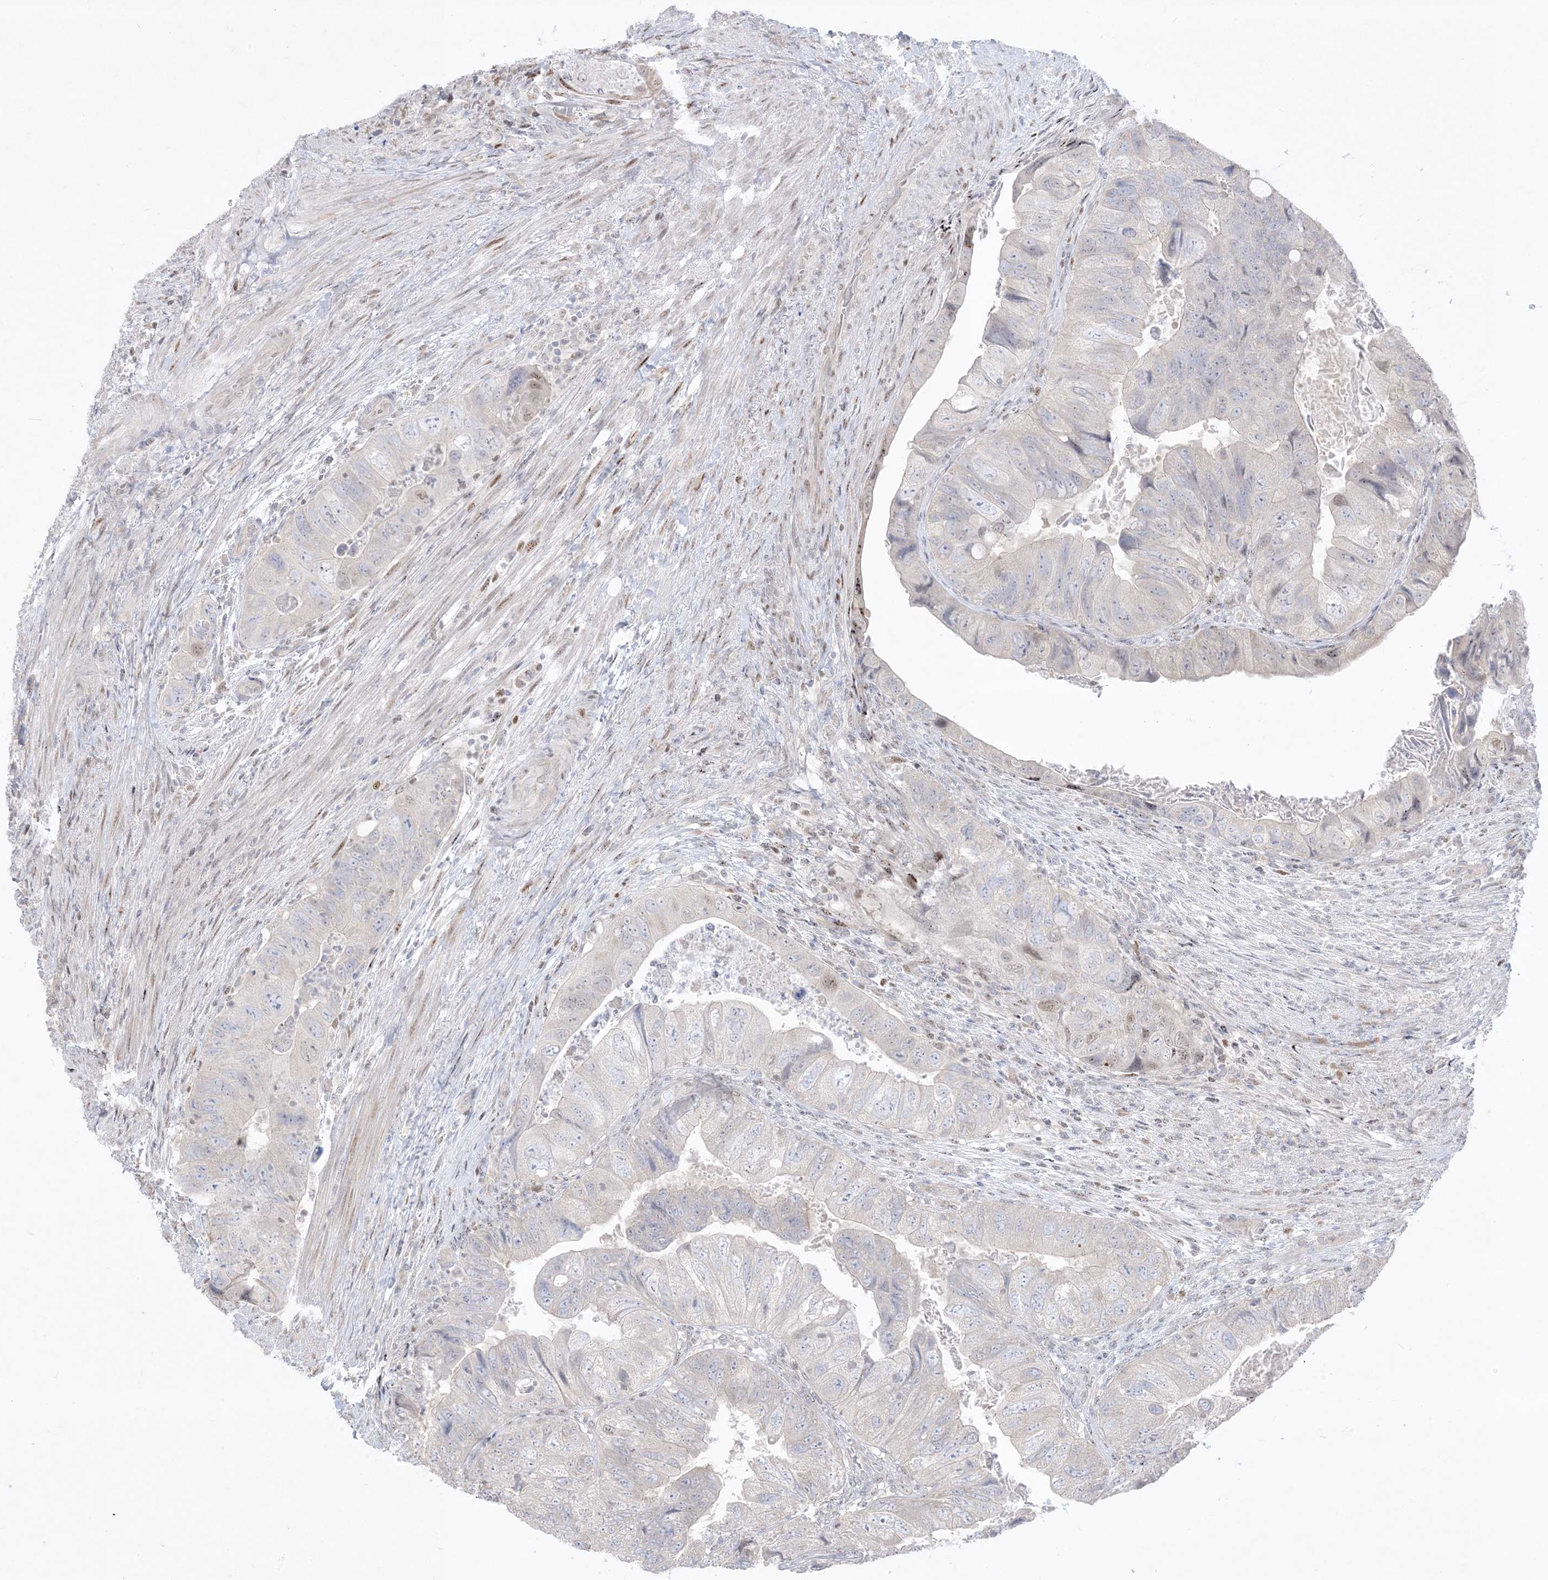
{"staining": {"intensity": "negative", "quantity": "none", "location": "none"}, "tissue": "colorectal cancer", "cell_type": "Tumor cells", "image_type": "cancer", "snomed": [{"axis": "morphology", "description": "Adenocarcinoma, NOS"}, {"axis": "topography", "description": "Rectum"}], "caption": "Colorectal cancer (adenocarcinoma) was stained to show a protein in brown. There is no significant positivity in tumor cells.", "gene": "BHLHE40", "patient": {"sex": "male", "age": 63}}